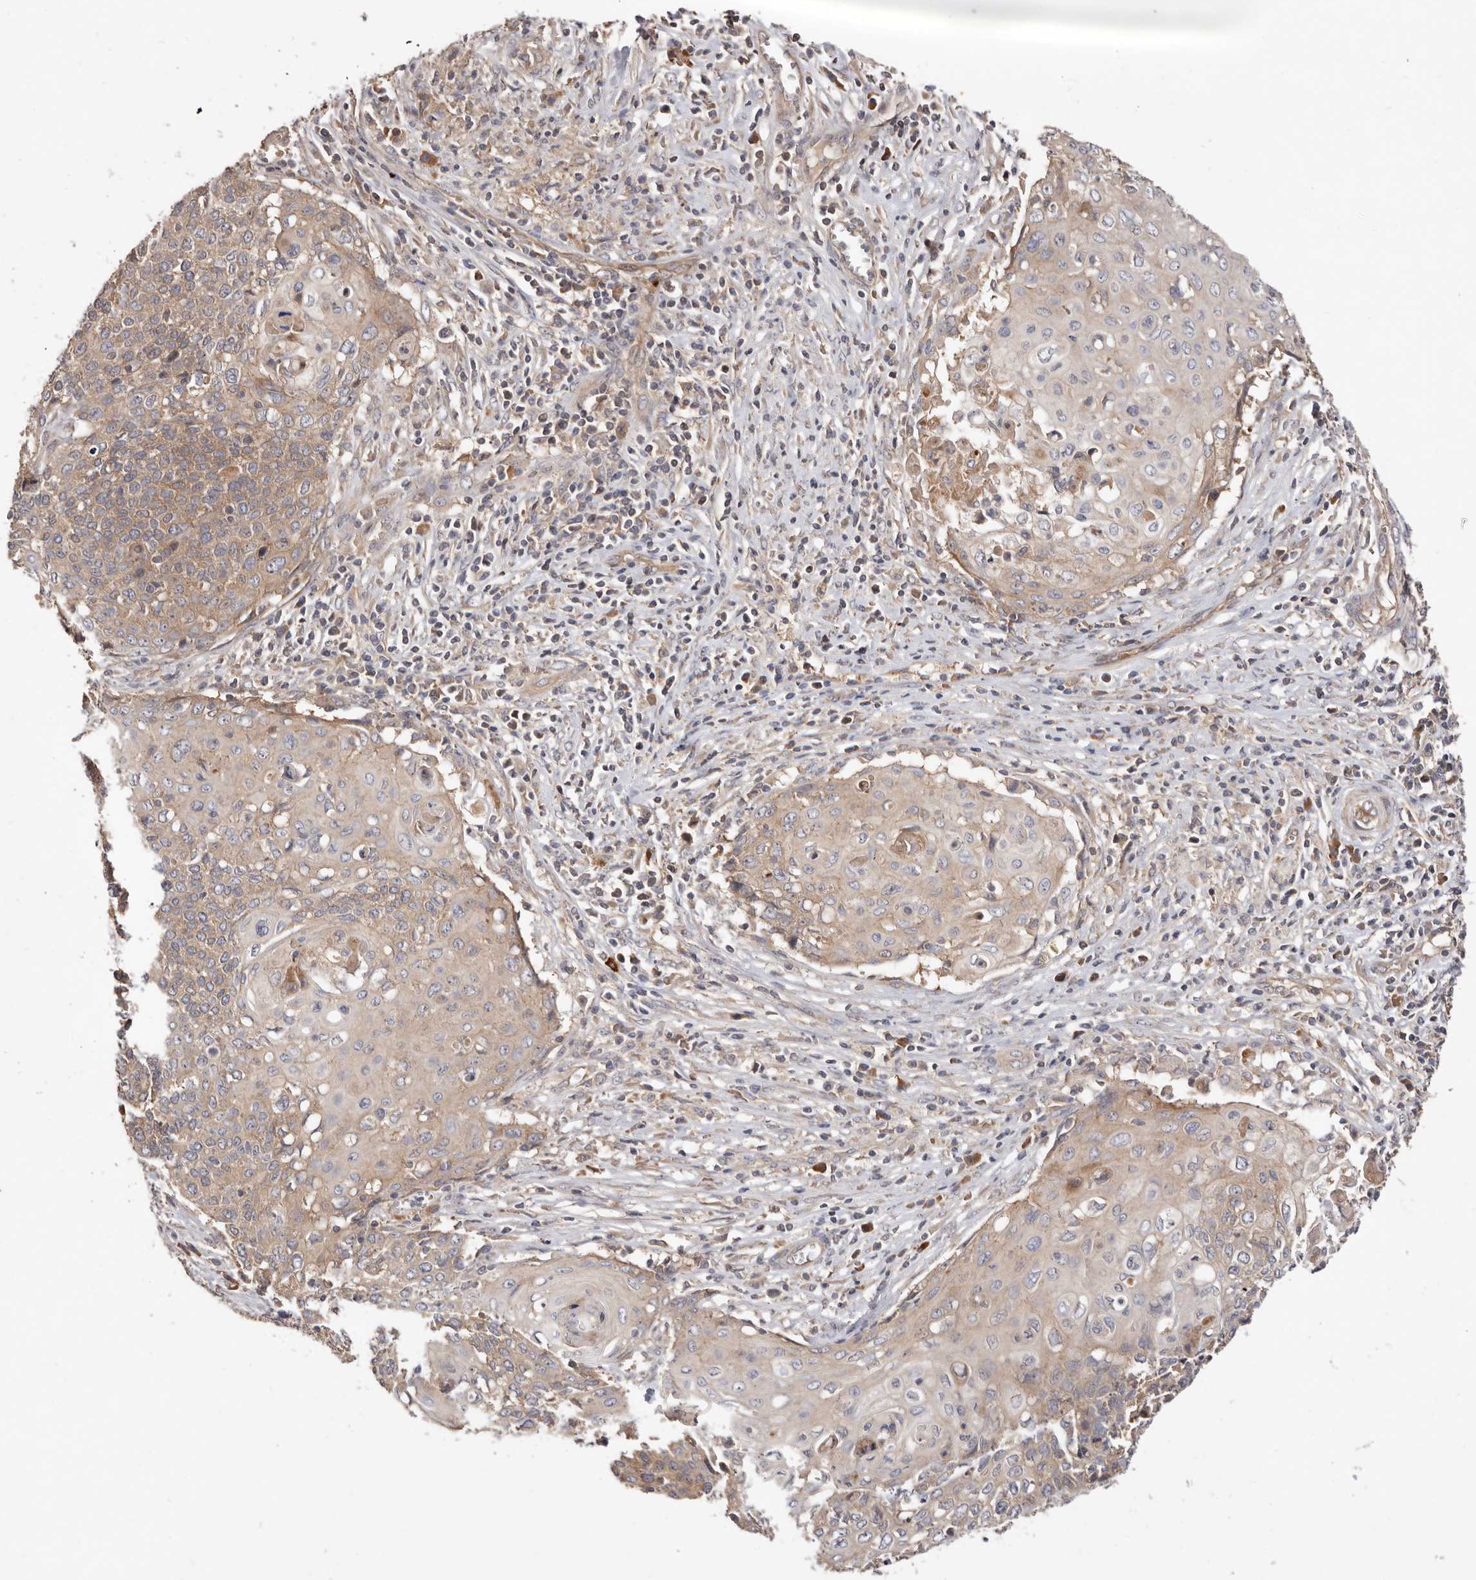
{"staining": {"intensity": "weak", "quantity": ">75%", "location": "cytoplasmic/membranous"}, "tissue": "cervical cancer", "cell_type": "Tumor cells", "image_type": "cancer", "snomed": [{"axis": "morphology", "description": "Squamous cell carcinoma, NOS"}, {"axis": "topography", "description": "Cervix"}], "caption": "Protein positivity by immunohistochemistry (IHC) shows weak cytoplasmic/membranous positivity in about >75% of tumor cells in cervical cancer (squamous cell carcinoma).", "gene": "DOP1A", "patient": {"sex": "female", "age": 39}}